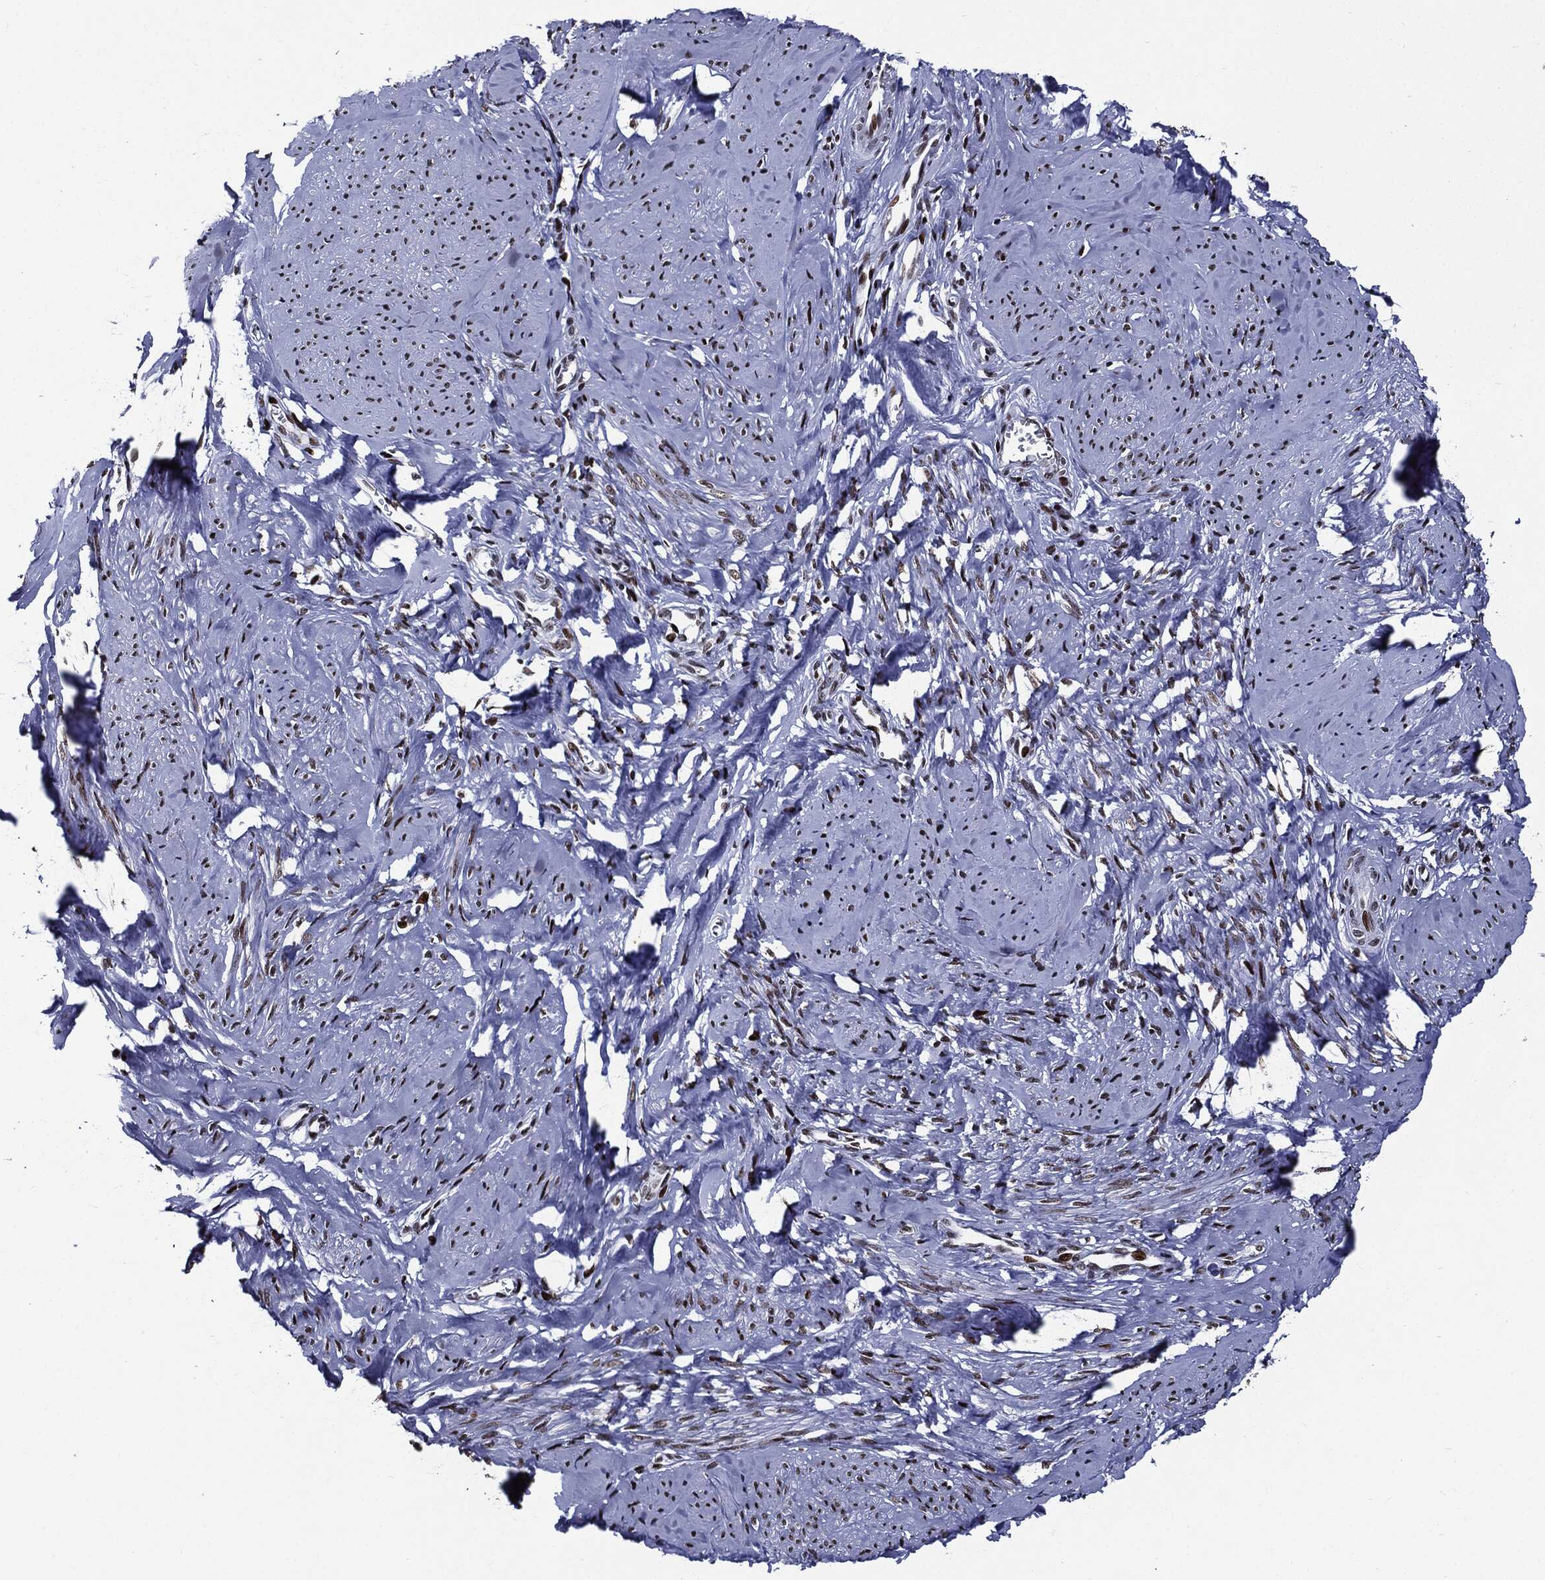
{"staining": {"intensity": "strong", "quantity": ">75%", "location": "nuclear"}, "tissue": "smooth muscle", "cell_type": "Smooth muscle cells", "image_type": "normal", "snomed": [{"axis": "morphology", "description": "Normal tissue, NOS"}, {"axis": "topography", "description": "Smooth muscle"}], "caption": "Immunohistochemical staining of normal human smooth muscle displays strong nuclear protein expression in approximately >75% of smooth muscle cells. (Brightfield microscopy of DAB IHC at high magnification).", "gene": "ZFP91", "patient": {"sex": "female", "age": 48}}